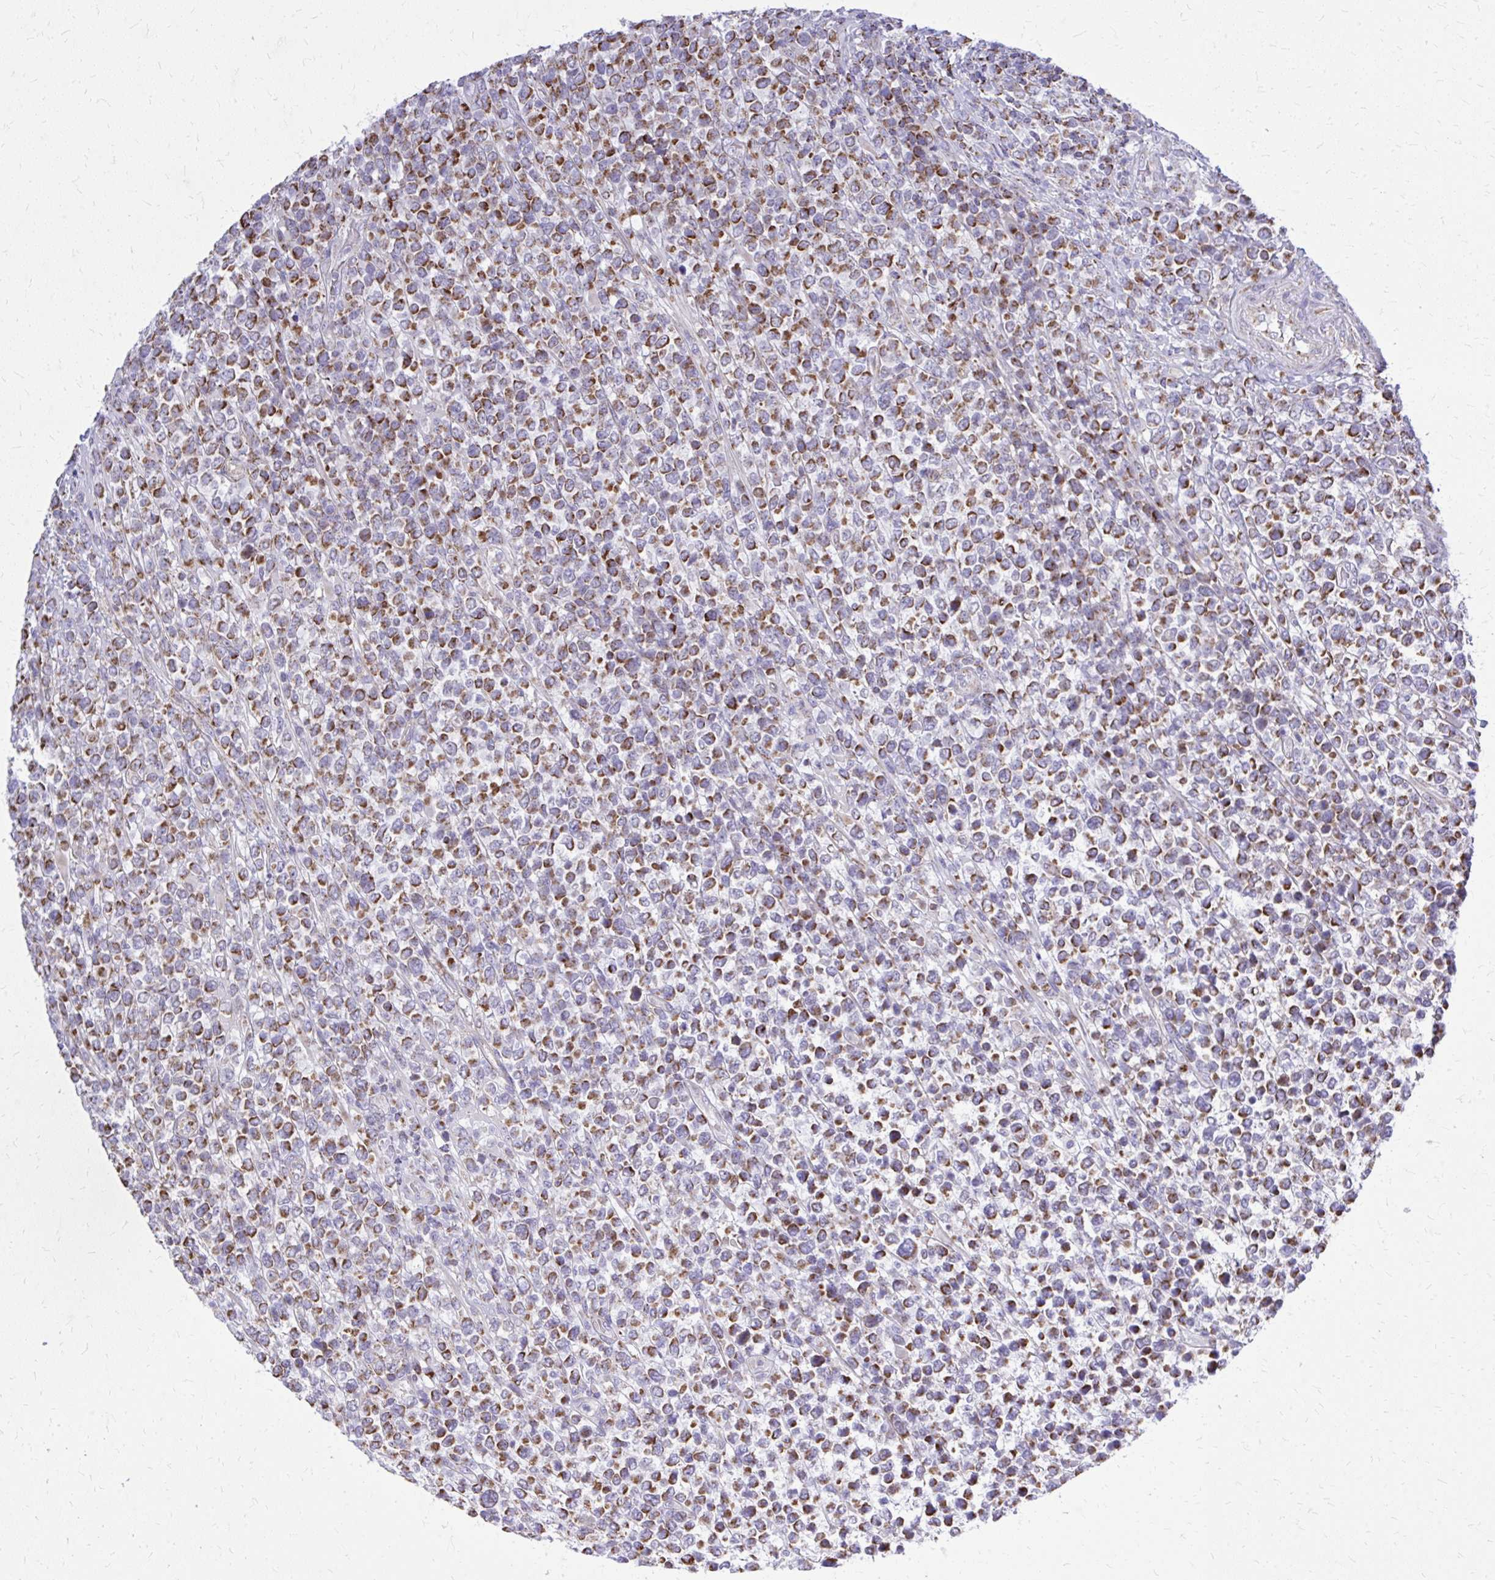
{"staining": {"intensity": "strong", "quantity": ">75%", "location": "cytoplasmic/membranous"}, "tissue": "lymphoma", "cell_type": "Tumor cells", "image_type": "cancer", "snomed": [{"axis": "morphology", "description": "Malignant lymphoma, non-Hodgkin's type, High grade"}, {"axis": "topography", "description": "Soft tissue"}], "caption": "Immunohistochemistry (IHC) of high-grade malignant lymphoma, non-Hodgkin's type demonstrates high levels of strong cytoplasmic/membranous staining in about >75% of tumor cells.", "gene": "ZNF362", "patient": {"sex": "female", "age": 56}}